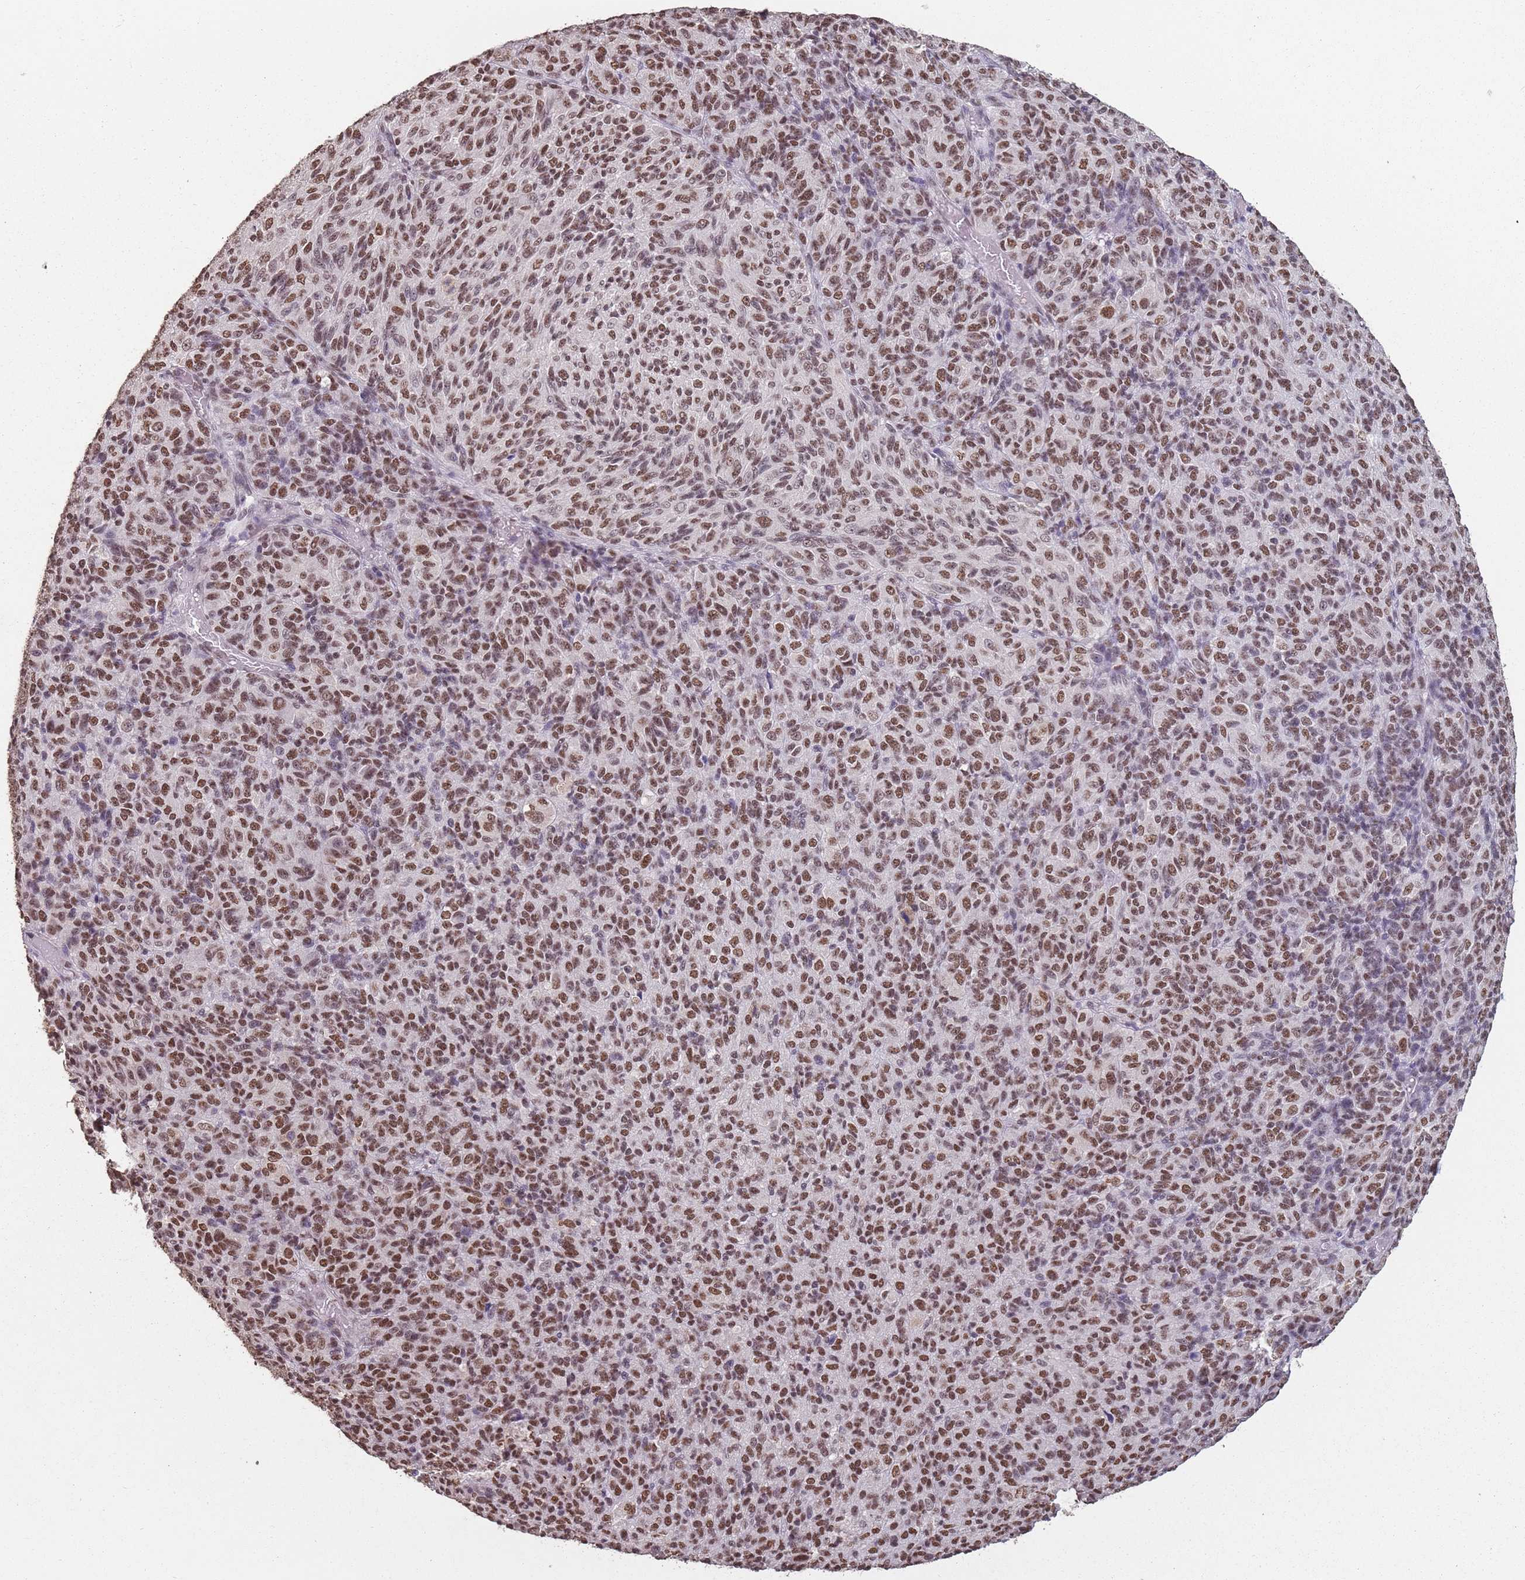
{"staining": {"intensity": "moderate", "quantity": ">75%", "location": "nuclear"}, "tissue": "melanoma", "cell_type": "Tumor cells", "image_type": "cancer", "snomed": [{"axis": "morphology", "description": "Malignant melanoma, Metastatic site"}, {"axis": "topography", "description": "Brain"}], "caption": "Immunohistochemical staining of melanoma exhibits medium levels of moderate nuclear protein staining in approximately >75% of tumor cells.", "gene": "ARL14EP", "patient": {"sex": "female", "age": 56}}